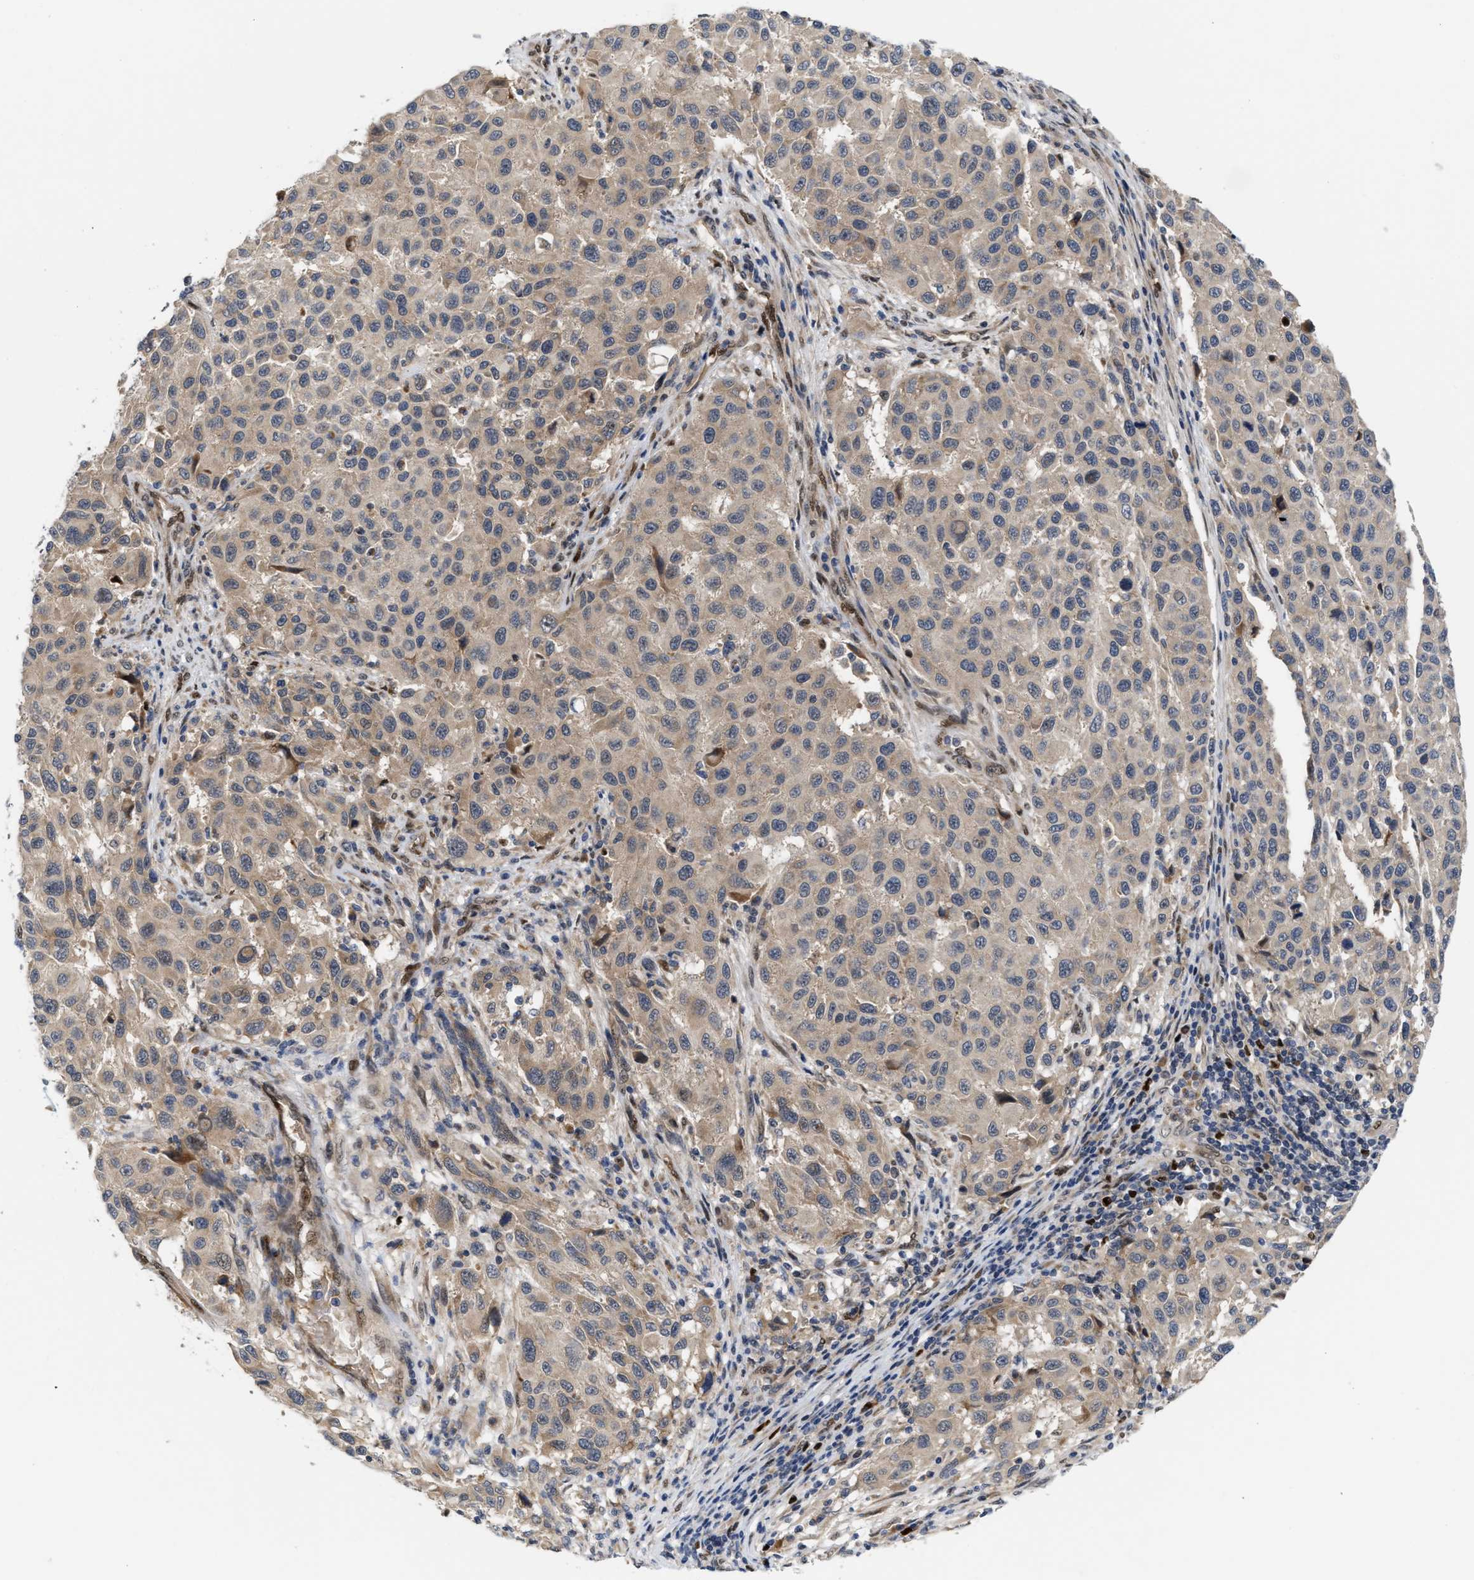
{"staining": {"intensity": "weak", "quantity": "25%-75%", "location": "cytoplasmic/membranous"}, "tissue": "melanoma", "cell_type": "Tumor cells", "image_type": "cancer", "snomed": [{"axis": "morphology", "description": "Malignant melanoma, Metastatic site"}, {"axis": "topography", "description": "Lymph node"}], "caption": "This is an image of IHC staining of malignant melanoma (metastatic site), which shows weak positivity in the cytoplasmic/membranous of tumor cells.", "gene": "TCF4", "patient": {"sex": "male", "age": 61}}